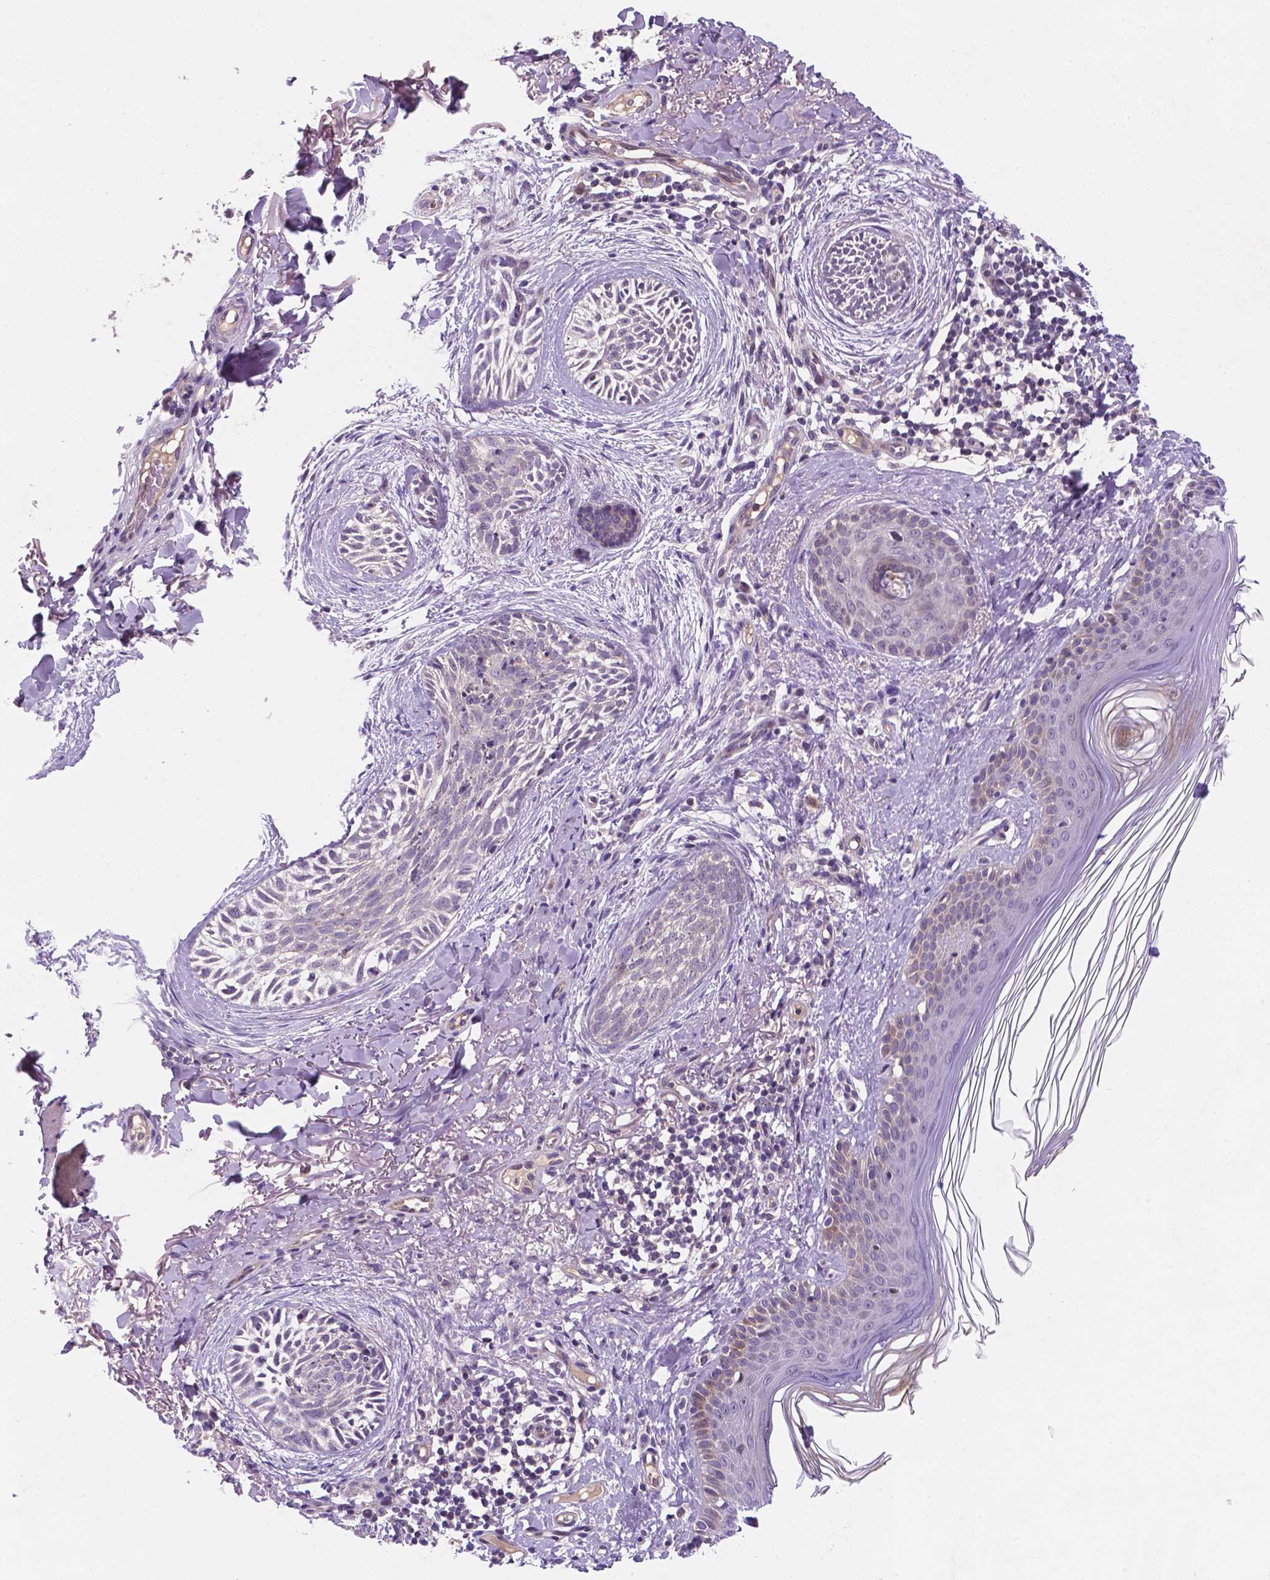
{"staining": {"intensity": "negative", "quantity": "none", "location": "none"}, "tissue": "skin cancer", "cell_type": "Tumor cells", "image_type": "cancer", "snomed": [{"axis": "morphology", "description": "Basal cell carcinoma"}, {"axis": "topography", "description": "Skin"}], "caption": "High power microscopy image of an immunohistochemistry (IHC) histopathology image of skin cancer (basal cell carcinoma), revealing no significant expression in tumor cells.", "gene": "TM4SF20", "patient": {"sex": "female", "age": 68}}